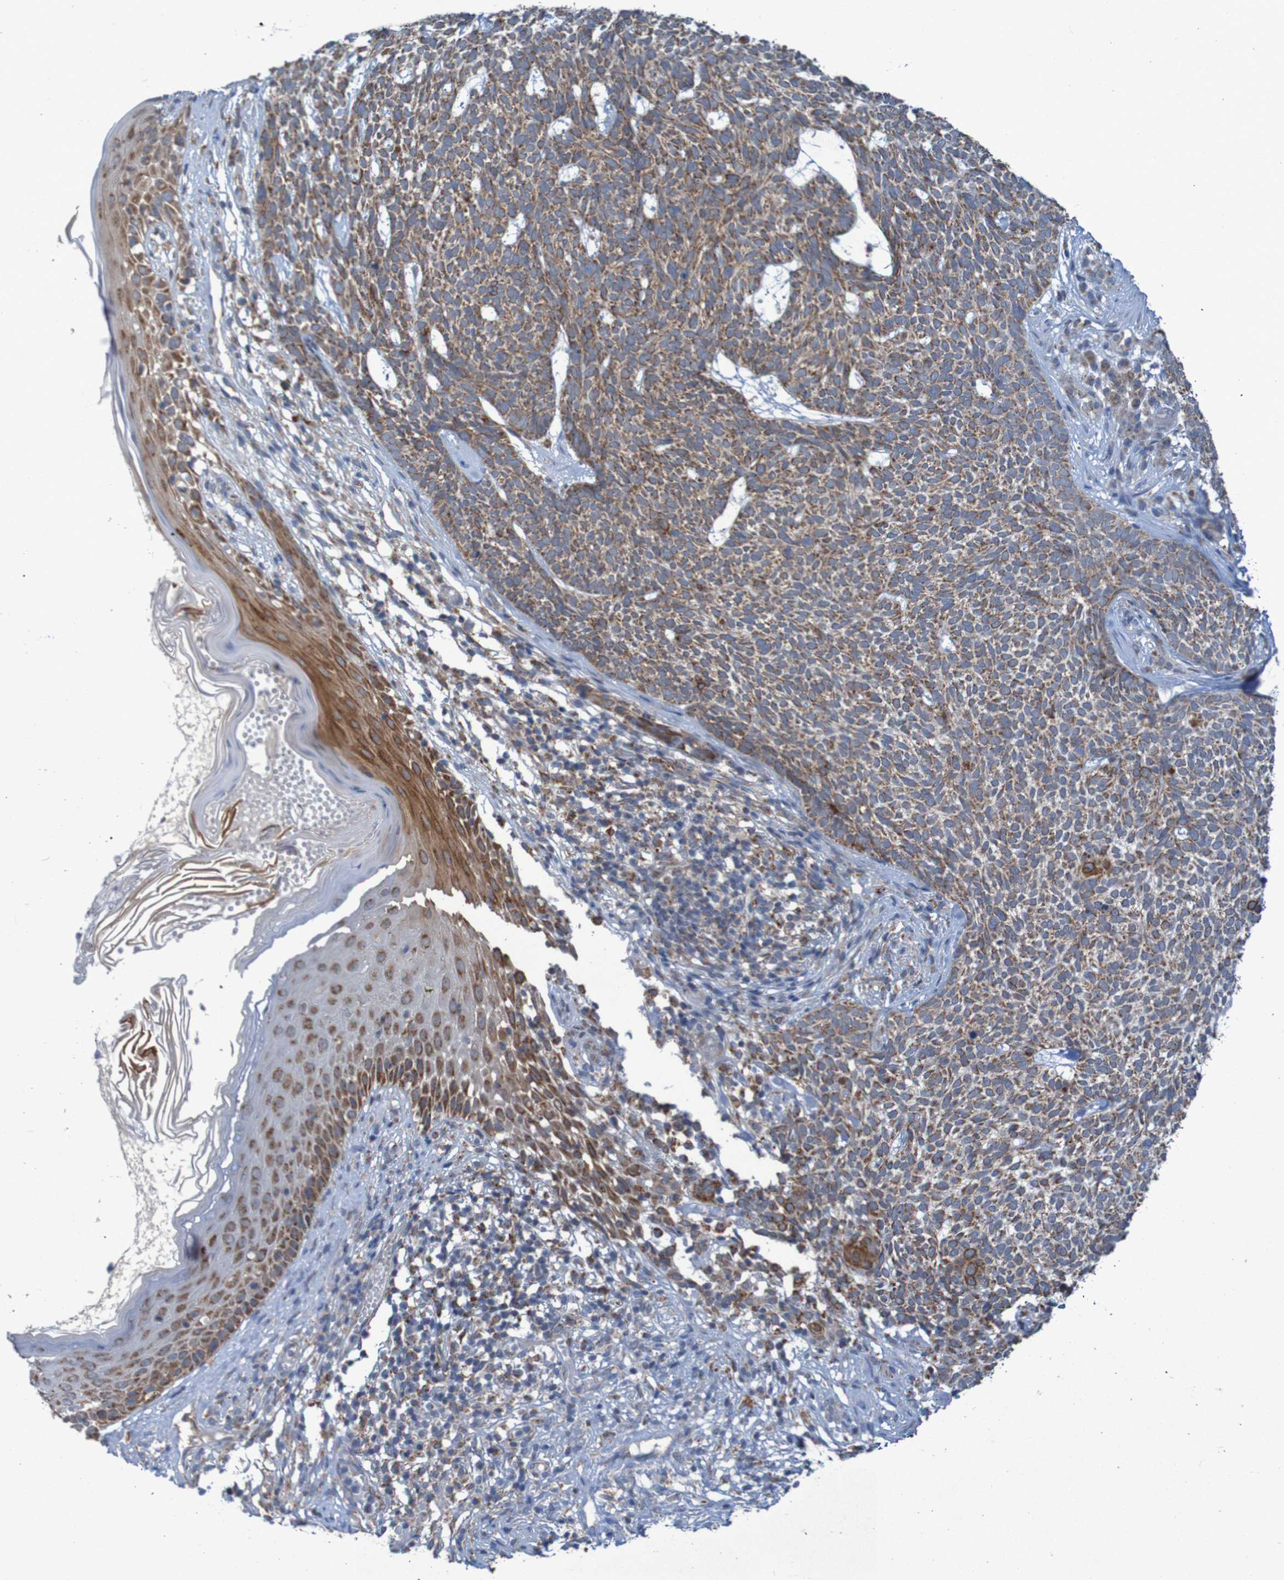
{"staining": {"intensity": "moderate", "quantity": ">75%", "location": "cytoplasmic/membranous"}, "tissue": "skin cancer", "cell_type": "Tumor cells", "image_type": "cancer", "snomed": [{"axis": "morphology", "description": "Basal cell carcinoma"}, {"axis": "topography", "description": "Skin"}], "caption": "A brown stain labels moderate cytoplasmic/membranous positivity of a protein in basal cell carcinoma (skin) tumor cells.", "gene": "CCDC51", "patient": {"sex": "female", "age": 84}}